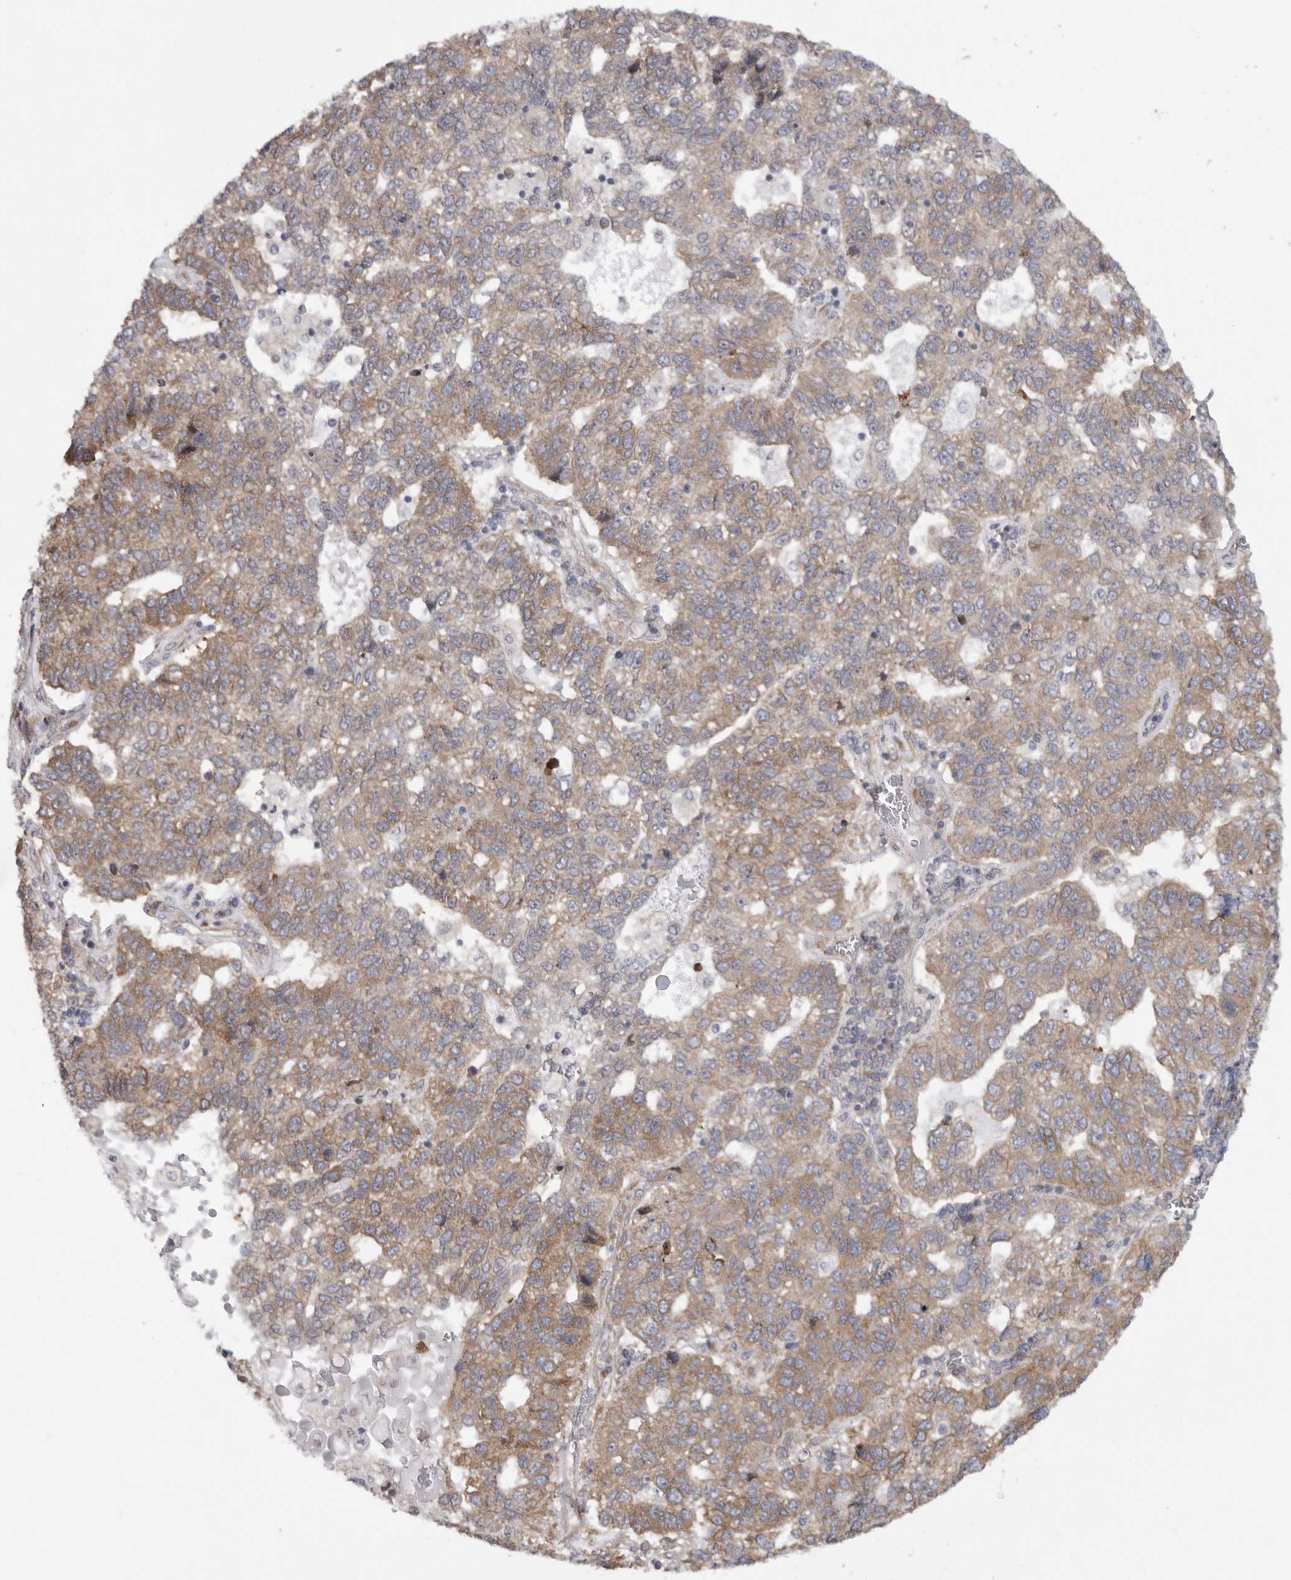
{"staining": {"intensity": "moderate", "quantity": ">75%", "location": "cytoplasmic/membranous"}, "tissue": "pancreatic cancer", "cell_type": "Tumor cells", "image_type": "cancer", "snomed": [{"axis": "morphology", "description": "Adenocarcinoma, NOS"}, {"axis": "topography", "description": "Pancreas"}], "caption": "Brown immunohistochemical staining in human pancreatic adenocarcinoma demonstrates moderate cytoplasmic/membranous expression in about >75% of tumor cells.", "gene": "FBXO43", "patient": {"sex": "female", "age": 61}}